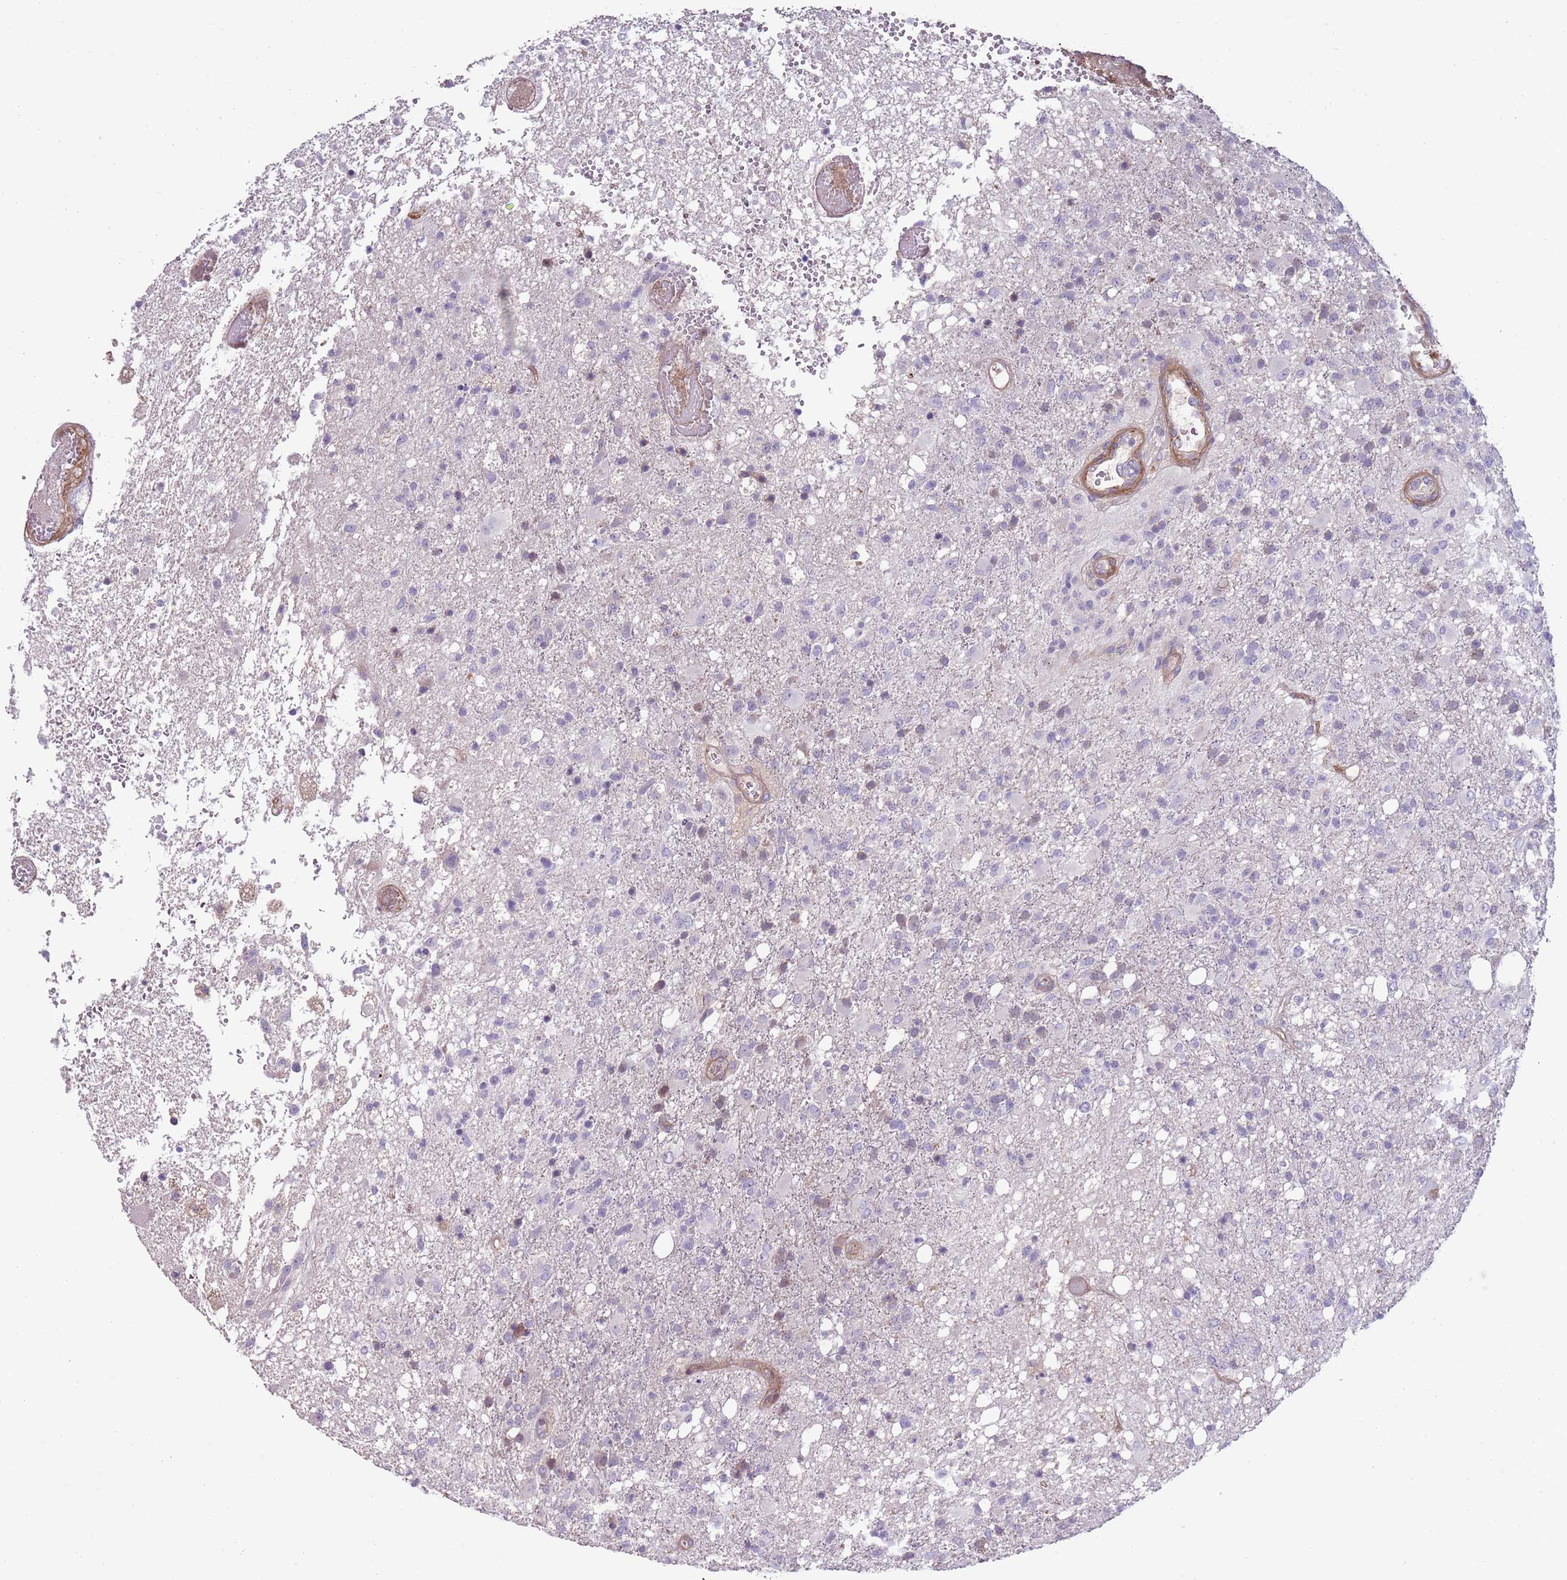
{"staining": {"intensity": "negative", "quantity": "none", "location": "none"}, "tissue": "glioma", "cell_type": "Tumor cells", "image_type": "cancer", "snomed": [{"axis": "morphology", "description": "Glioma, malignant, High grade"}, {"axis": "topography", "description": "Brain"}], "caption": "This is an immunohistochemistry photomicrograph of high-grade glioma (malignant). There is no staining in tumor cells.", "gene": "TINAGL1", "patient": {"sex": "female", "age": 74}}